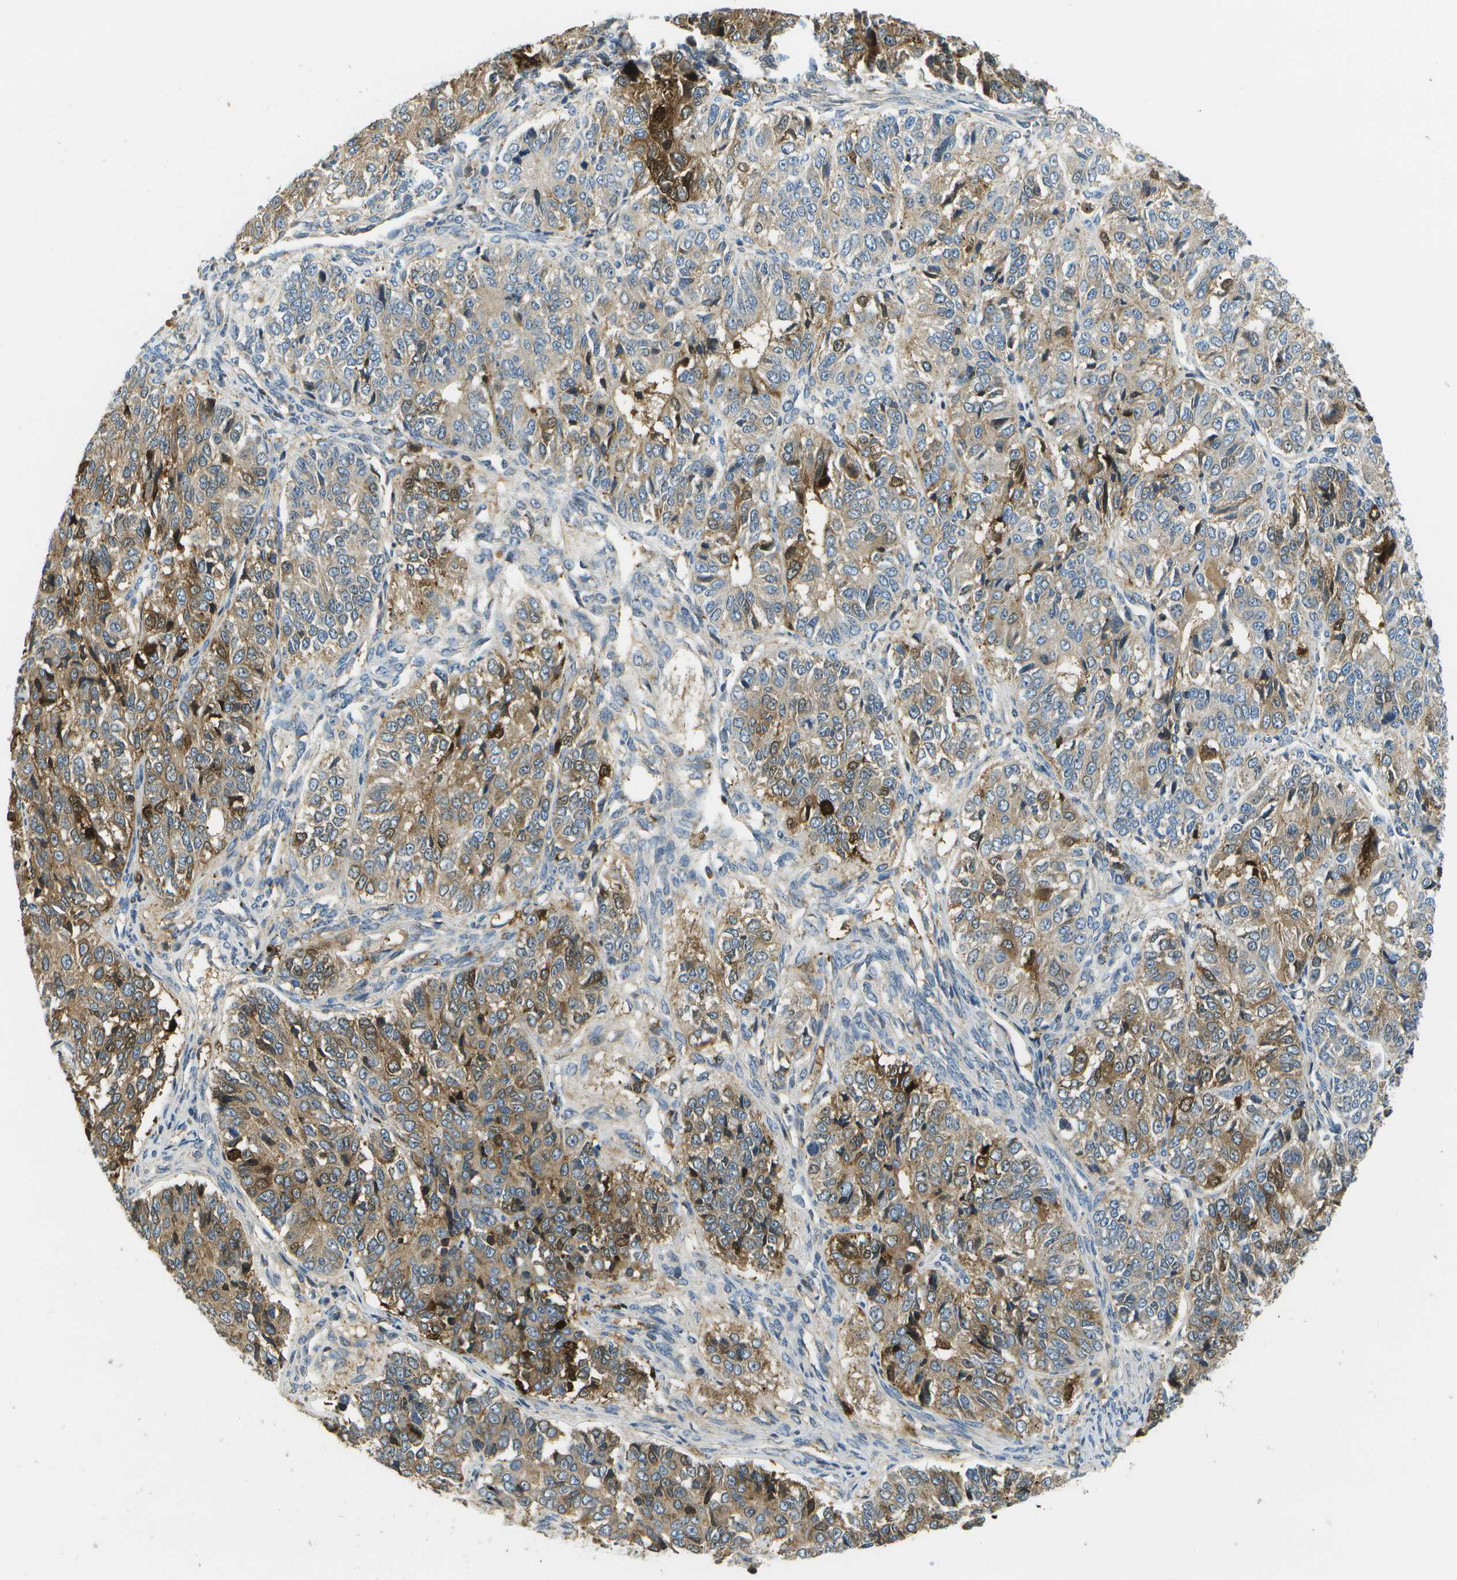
{"staining": {"intensity": "moderate", "quantity": "25%-75%", "location": "cytoplasmic/membranous"}, "tissue": "ovarian cancer", "cell_type": "Tumor cells", "image_type": "cancer", "snomed": [{"axis": "morphology", "description": "Carcinoma, endometroid"}, {"axis": "topography", "description": "Ovary"}], "caption": "Immunohistochemical staining of ovarian endometroid carcinoma reveals medium levels of moderate cytoplasmic/membranous expression in about 25%-75% of tumor cells. (Stains: DAB in brown, nuclei in blue, Microscopy: brightfield microscopy at high magnification).", "gene": "LRRC66", "patient": {"sex": "female", "age": 51}}